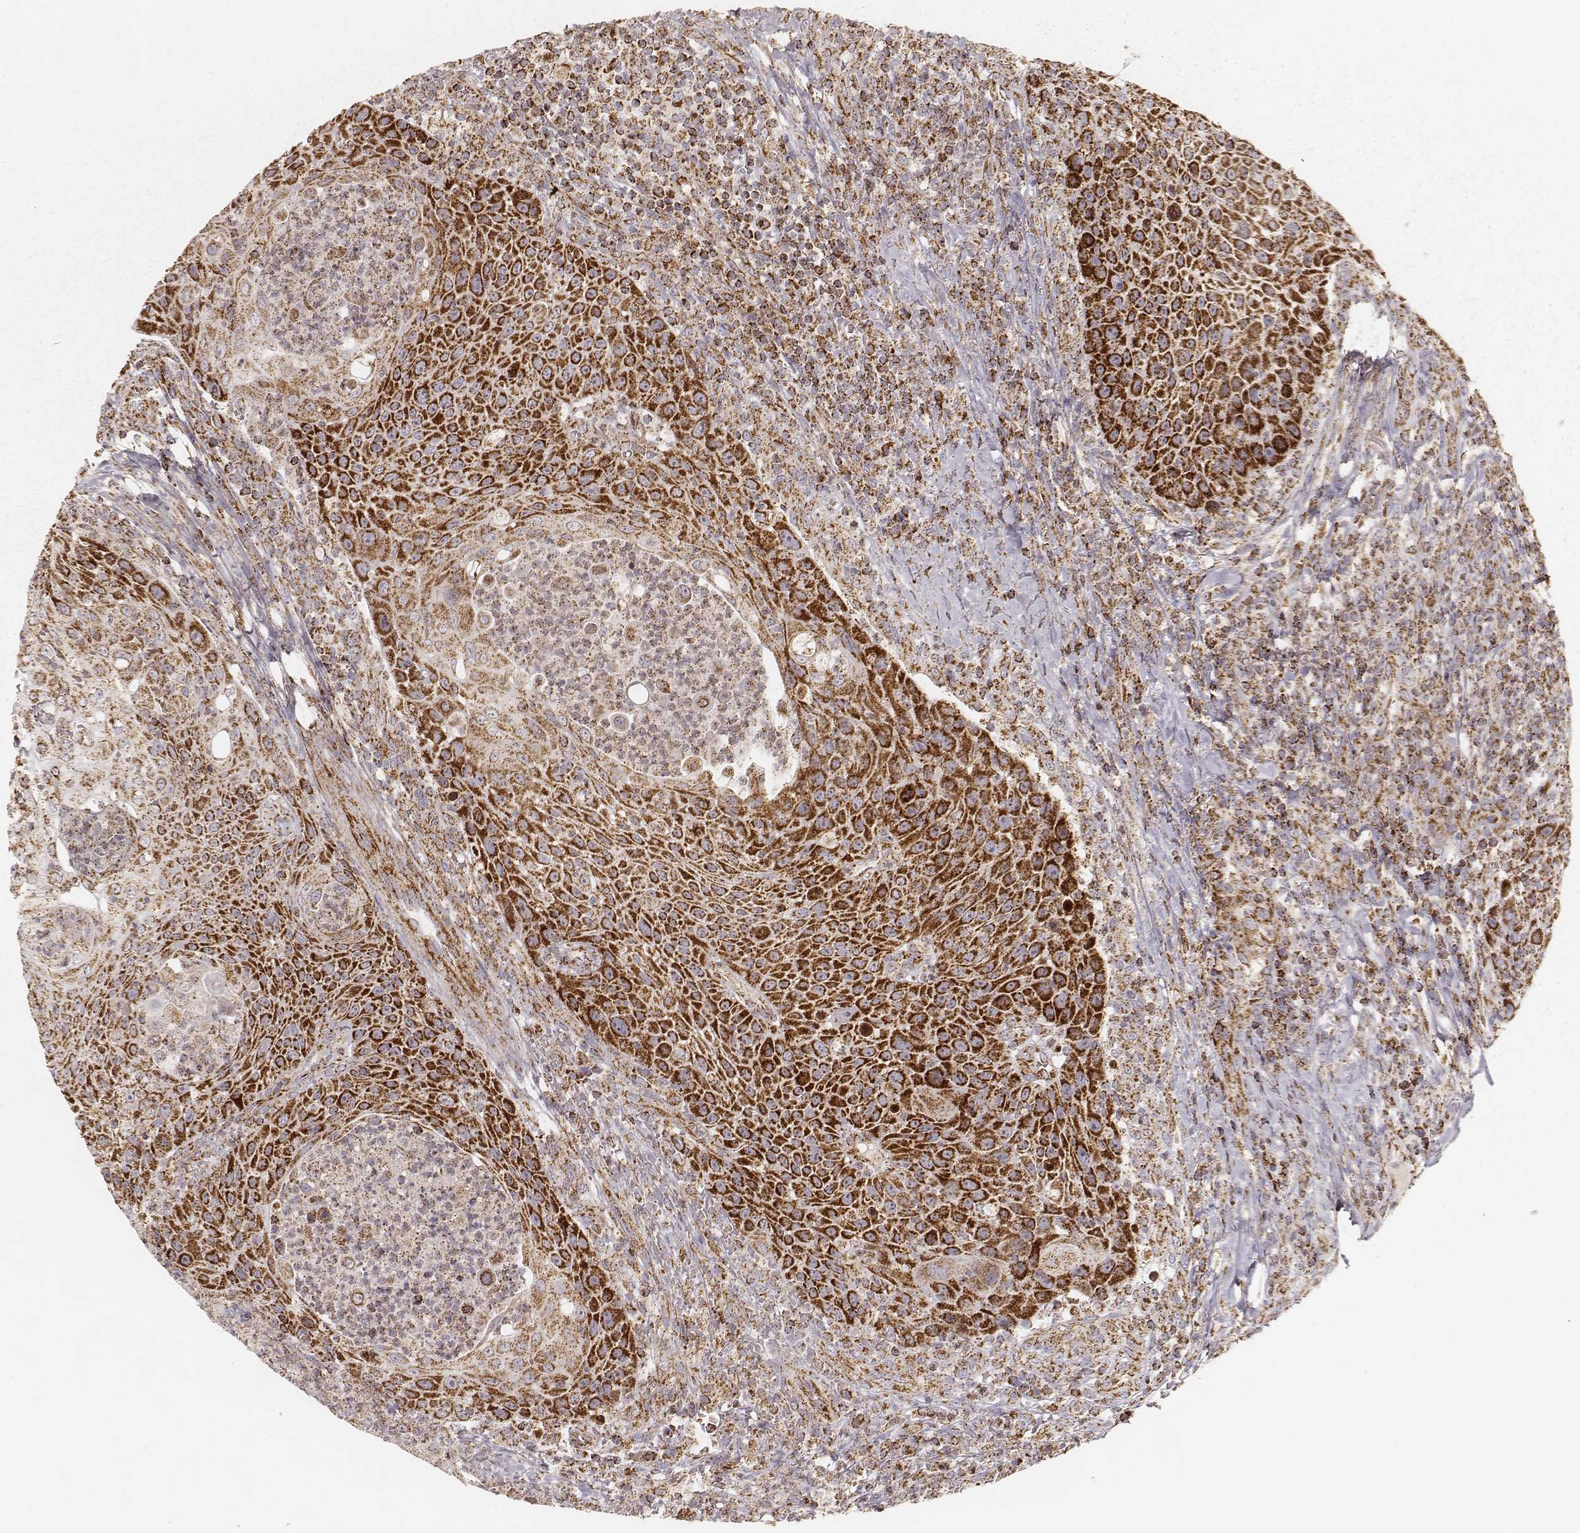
{"staining": {"intensity": "strong", "quantity": ">75%", "location": "cytoplasmic/membranous"}, "tissue": "head and neck cancer", "cell_type": "Tumor cells", "image_type": "cancer", "snomed": [{"axis": "morphology", "description": "Squamous cell carcinoma, NOS"}, {"axis": "topography", "description": "Head-Neck"}], "caption": "High-power microscopy captured an immunohistochemistry (IHC) photomicrograph of head and neck cancer, revealing strong cytoplasmic/membranous positivity in about >75% of tumor cells.", "gene": "CS", "patient": {"sex": "male", "age": 69}}